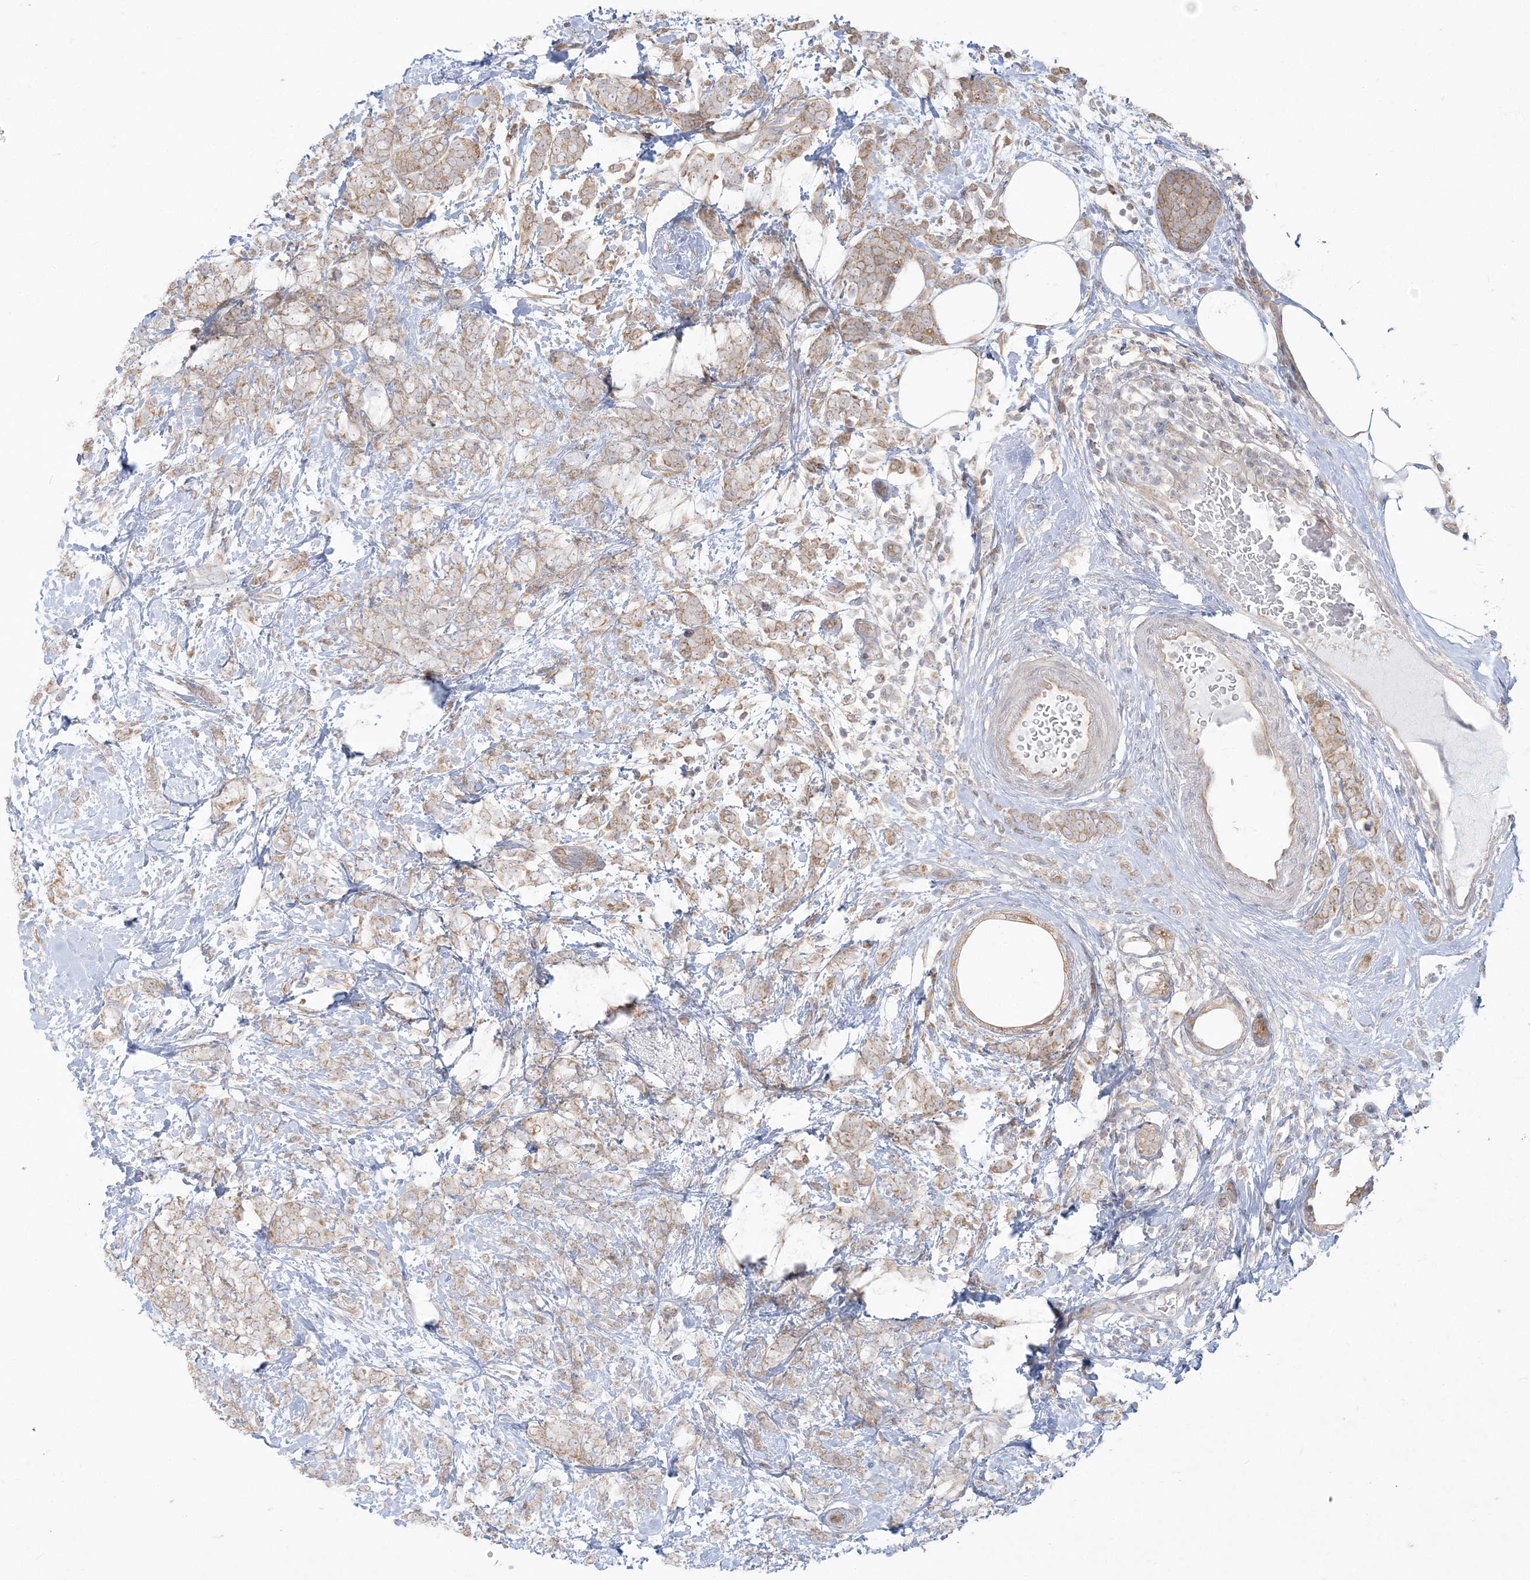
{"staining": {"intensity": "weak", "quantity": ">75%", "location": "cytoplasmic/membranous"}, "tissue": "breast cancer", "cell_type": "Tumor cells", "image_type": "cancer", "snomed": [{"axis": "morphology", "description": "Lobular carcinoma"}, {"axis": "topography", "description": "Breast"}], "caption": "Brown immunohistochemical staining in human breast lobular carcinoma displays weak cytoplasmic/membranous staining in approximately >75% of tumor cells.", "gene": "ZC3H6", "patient": {"sex": "female", "age": 58}}